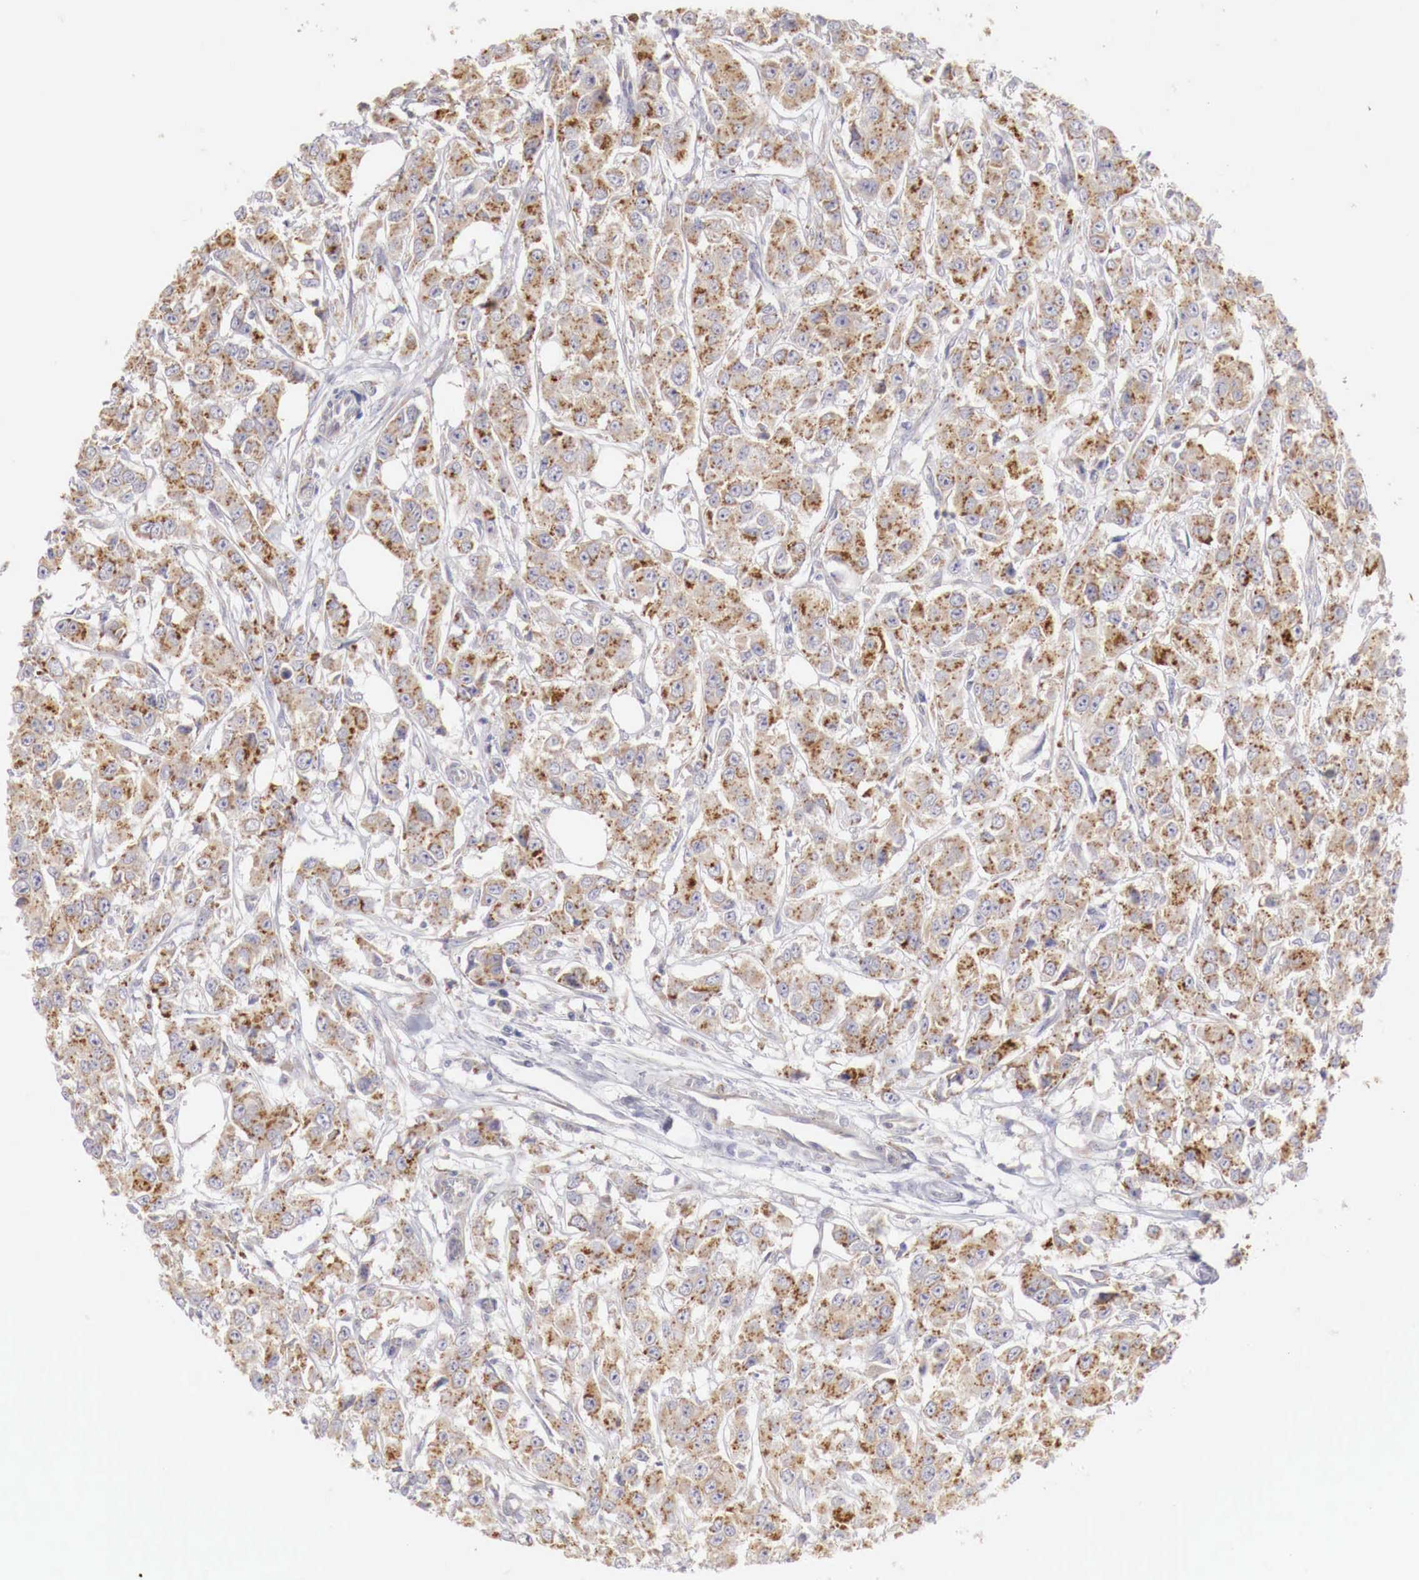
{"staining": {"intensity": "moderate", "quantity": ">75%", "location": "cytoplasmic/membranous"}, "tissue": "breast cancer", "cell_type": "Tumor cells", "image_type": "cancer", "snomed": [{"axis": "morphology", "description": "Duct carcinoma"}, {"axis": "topography", "description": "Breast"}], "caption": "Moderate cytoplasmic/membranous positivity is appreciated in about >75% of tumor cells in breast intraductal carcinoma.", "gene": "NSDHL", "patient": {"sex": "female", "age": 58}}